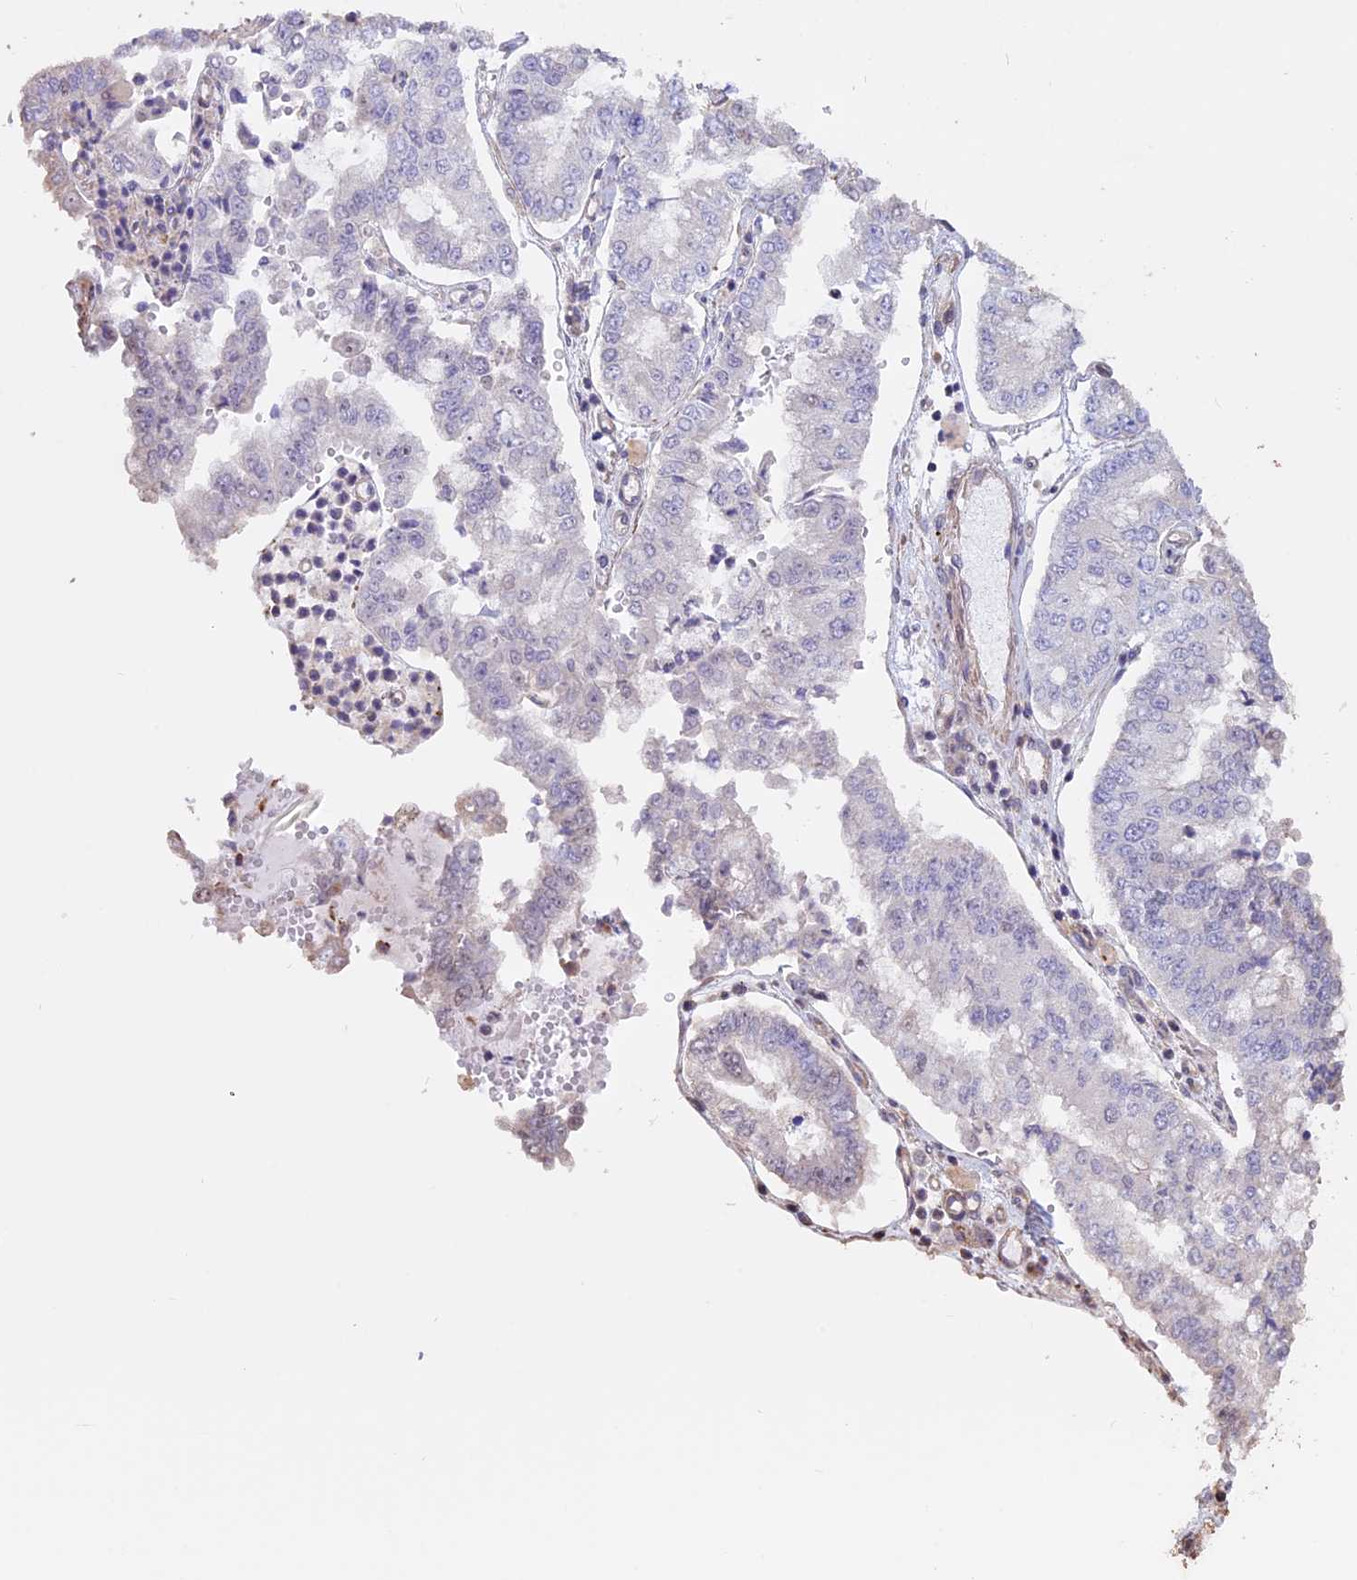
{"staining": {"intensity": "negative", "quantity": "none", "location": "none"}, "tissue": "stomach cancer", "cell_type": "Tumor cells", "image_type": "cancer", "snomed": [{"axis": "morphology", "description": "Adenocarcinoma, NOS"}, {"axis": "topography", "description": "Stomach"}], "caption": "Tumor cells are negative for protein expression in human stomach cancer (adenocarcinoma). The staining was performed using DAB (3,3'-diaminobenzidine) to visualize the protein expression in brown, while the nuclei were stained in blue with hematoxylin (Magnification: 20x).", "gene": "CCDC148", "patient": {"sex": "male", "age": 76}}